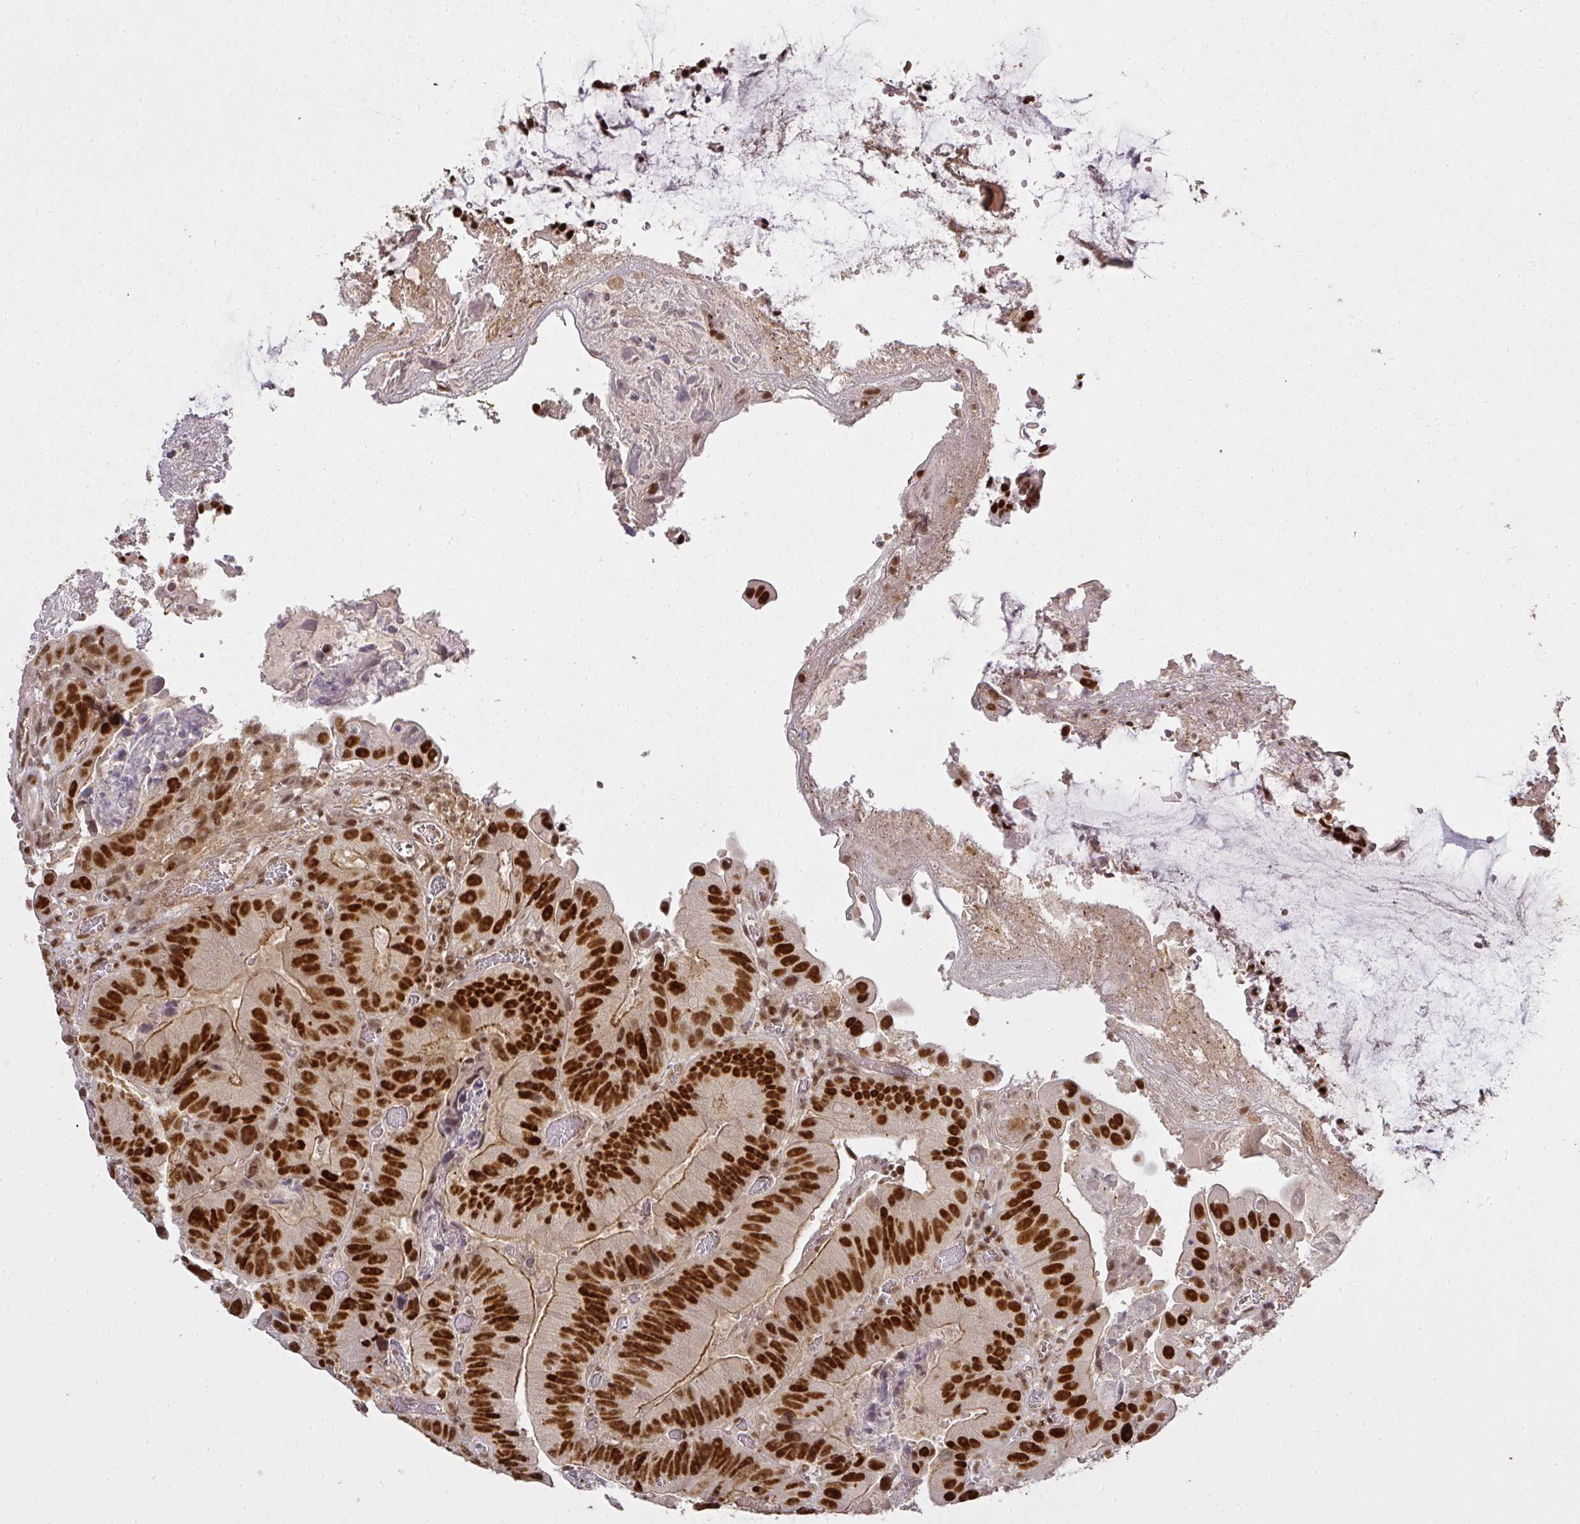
{"staining": {"intensity": "strong", "quantity": ">75%", "location": "cytoplasmic/membranous,nuclear"}, "tissue": "colorectal cancer", "cell_type": "Tumor cells", "image_type": "cancer", "snomed": [{"axis": "morphology", "description": "Adenocarcinoma, NOS"}, {"axis": "topography", "description": "Colon"}], "caption": "Immunohistochemical staining of human colorectal cancer exhibits high levels of strong cytoplasmic/membranous and nuclear expression in approximately >75% of tumor cells. (brown staining indicates protein expression, while blue staining denotes nuclei).", "gene": "GPRIN2", "patient": {"sex": "female", "age": 86}}